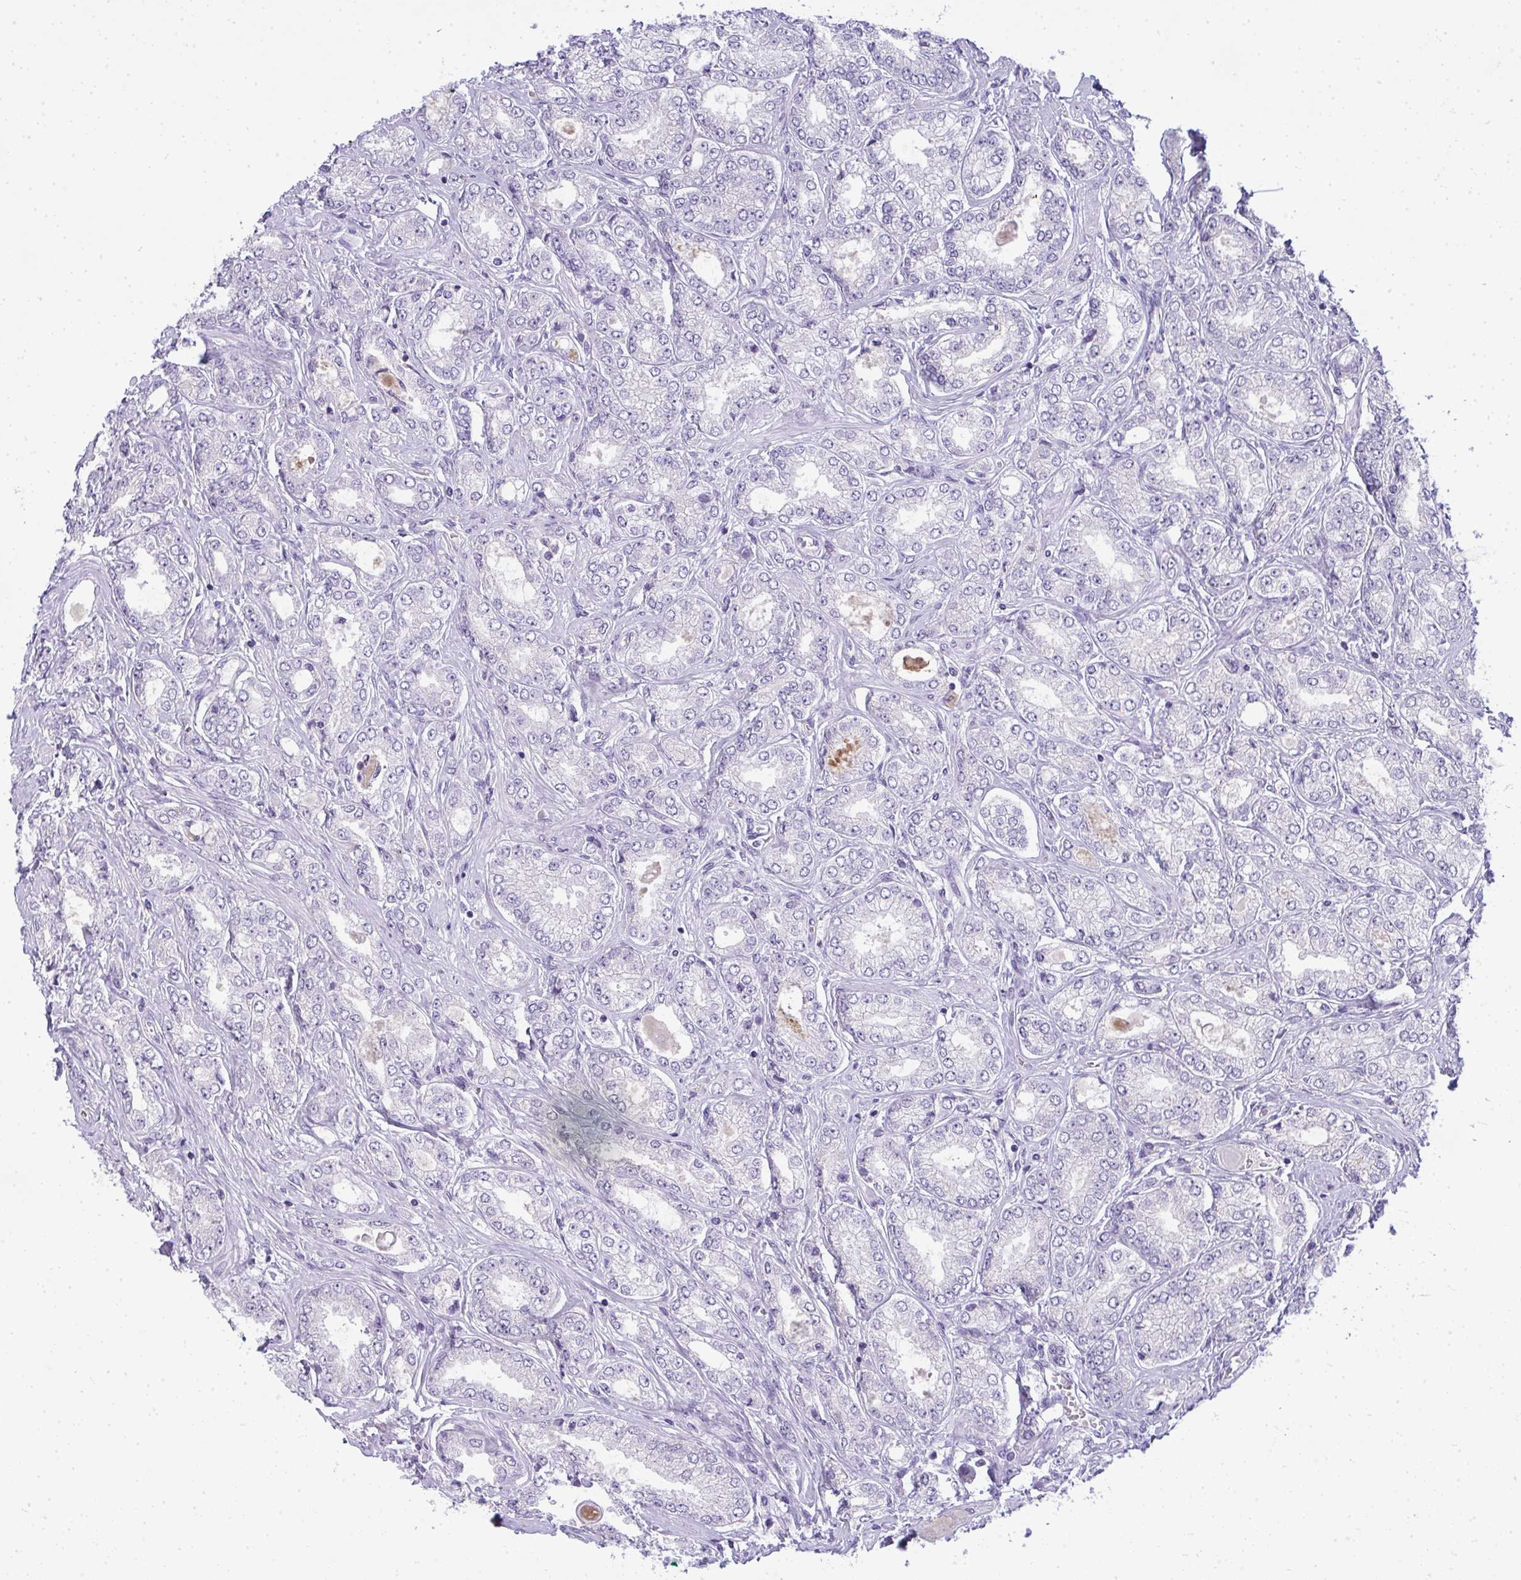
{"staining": {"intensity": "negative", "quantity": "none", "location": "none"}, "tissue": "prostate cancer", "cell_type": "Tumor cells", "image_type": "cancer", "snomed": [{"axis": "morphology", "description": "Adenocarcinoma, High grade"}, {"axis": "topography", "description": "Prostate"}], "caption": "High magnification brightfield microscopy of prostate adenocarcinoma (high-grade) stained with DAB (brown) and counterstained with hematoxylin (blue): tumor cells show no significant expression.", "gene": "VPS4B", "patient": {"sex": "male", "age": 68}}